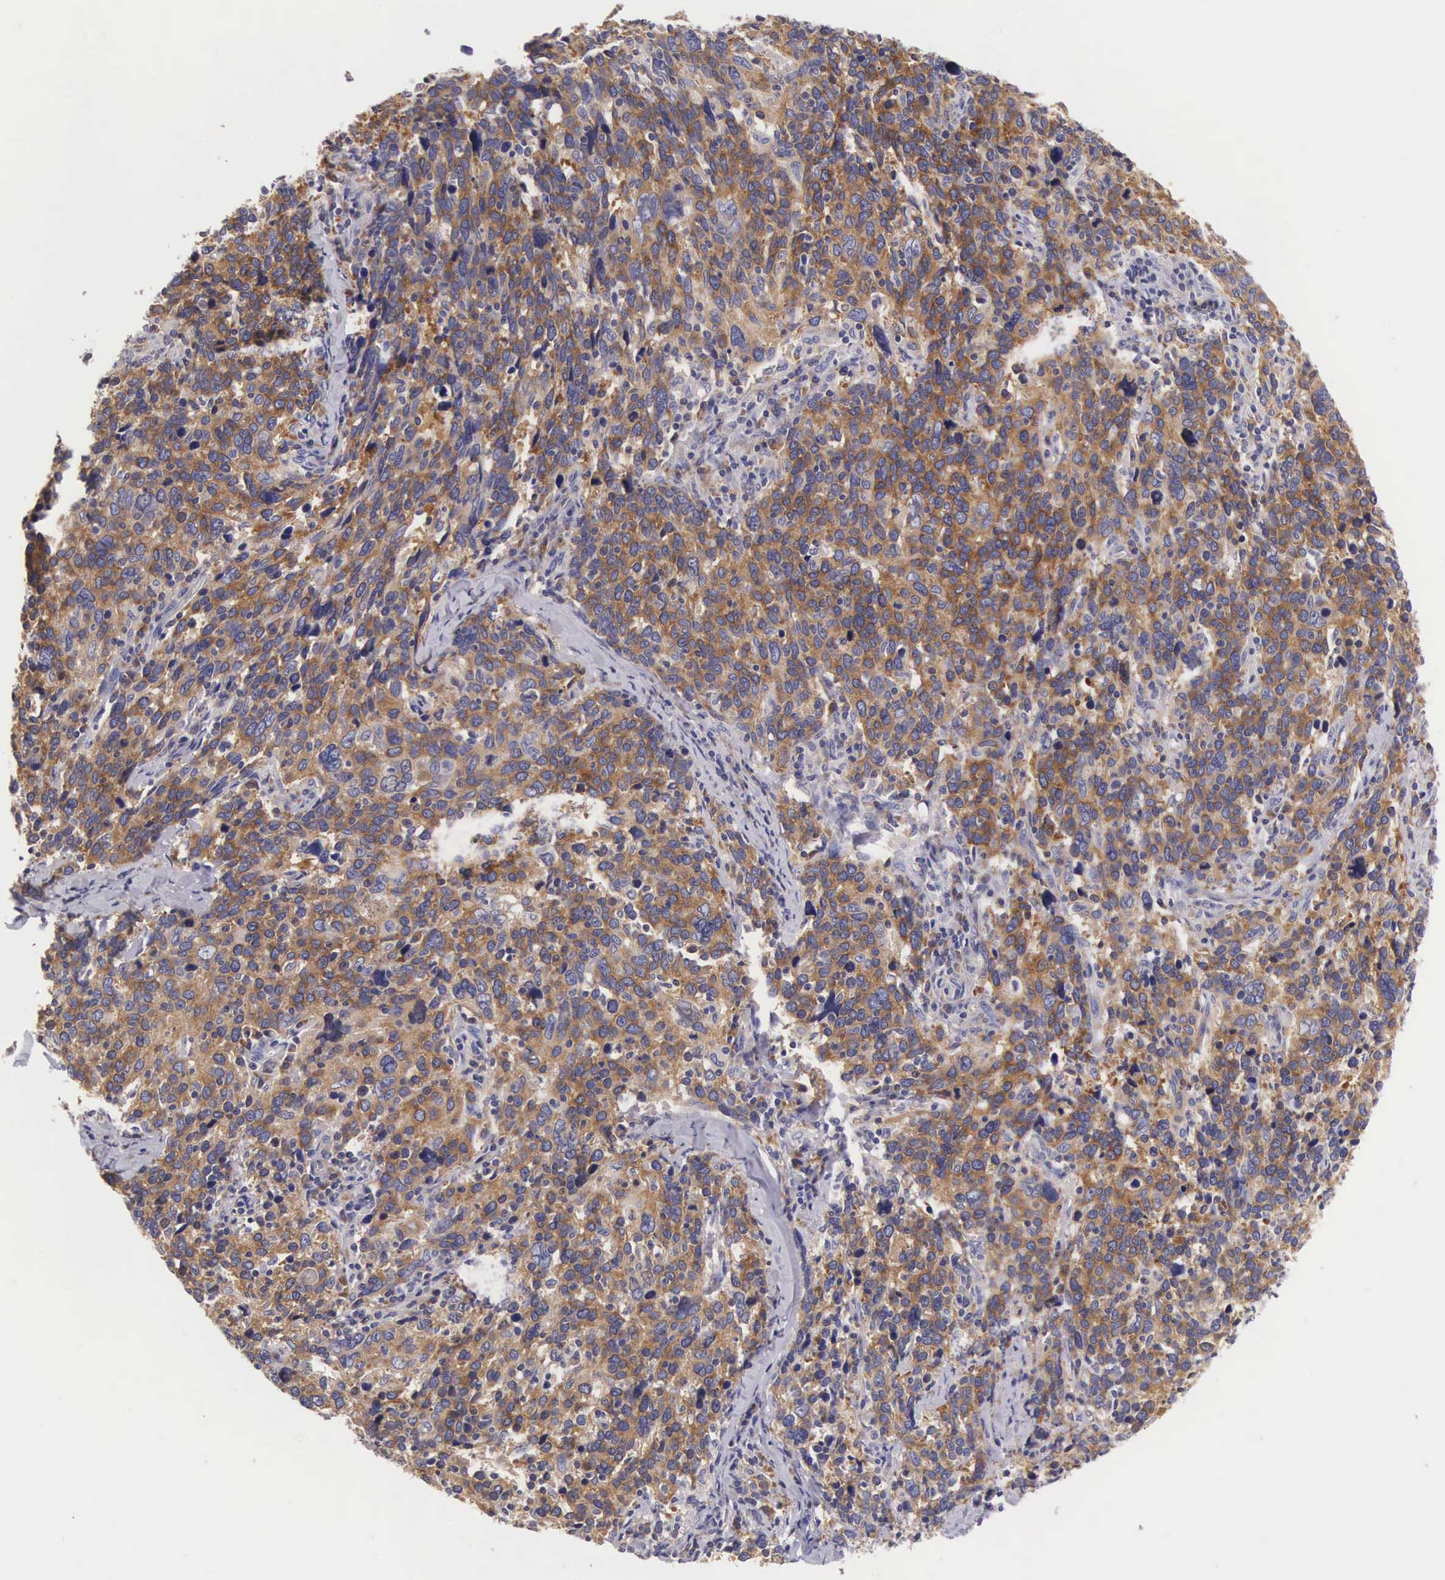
{"staining": {"intensity": "moderate", "quantity": ">75%", "location": "cytoplasmic/membranous"}, "tissue": "cervical cancer", "cell_type": "Tumor cells", "image_type": "cancer", "snomed": [{"axis": "morphology", "description": "Squamous cell carcinoma, NOS"}, {"axis": "topography", "description": "Cervix"}], "caption": "High-magnification brightfield microscopy of cervical cancer stained with DAB (3,3'-diaminobenzidine) (brown) and counterstained with hematoxylin (blue). tumor cells exhibit moderate cytoplasmic/membranous positivity is present in approximately>75% of cells.", "gene": "OSBPL3", "patient": {"sex": "female", "age": 41}}